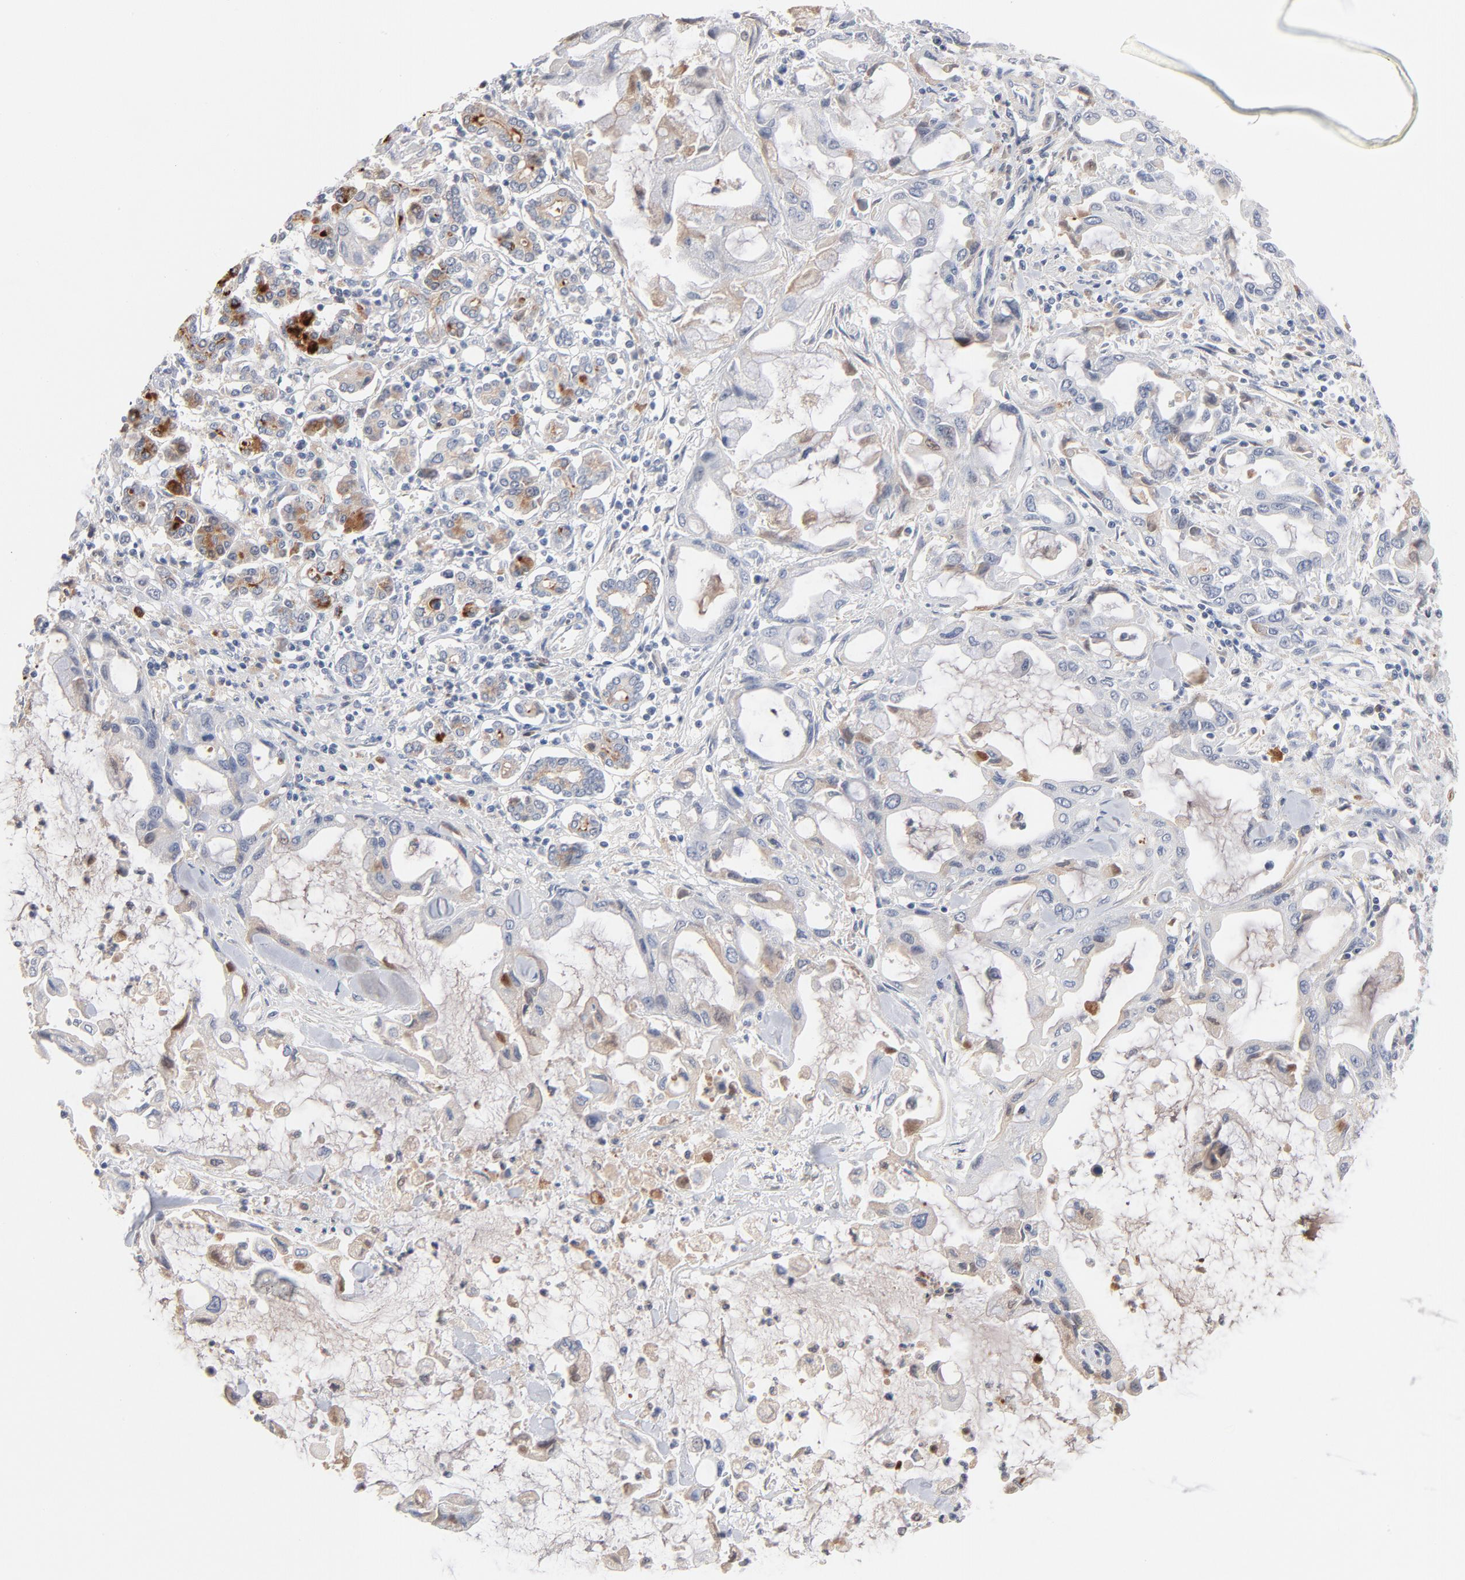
{"staining": {"intensity": "negative", "quantity": "none", "location": "none"}, "tissue": "pancreatic cancer", "cell_type": "Tumor cells", "image_type": "cancer", "snomed": [{"axis": "morphology", "description": "Adenocarcinoma, NOS"}, {"axis": "topography", "description": "Pancreas"}], "caption": "IHC of adenocarcinoma (pancreatic) shows no positivity in tumor cells.", "gene": "SERPINA4", "patient": {"sex": "female", "age": 57}}